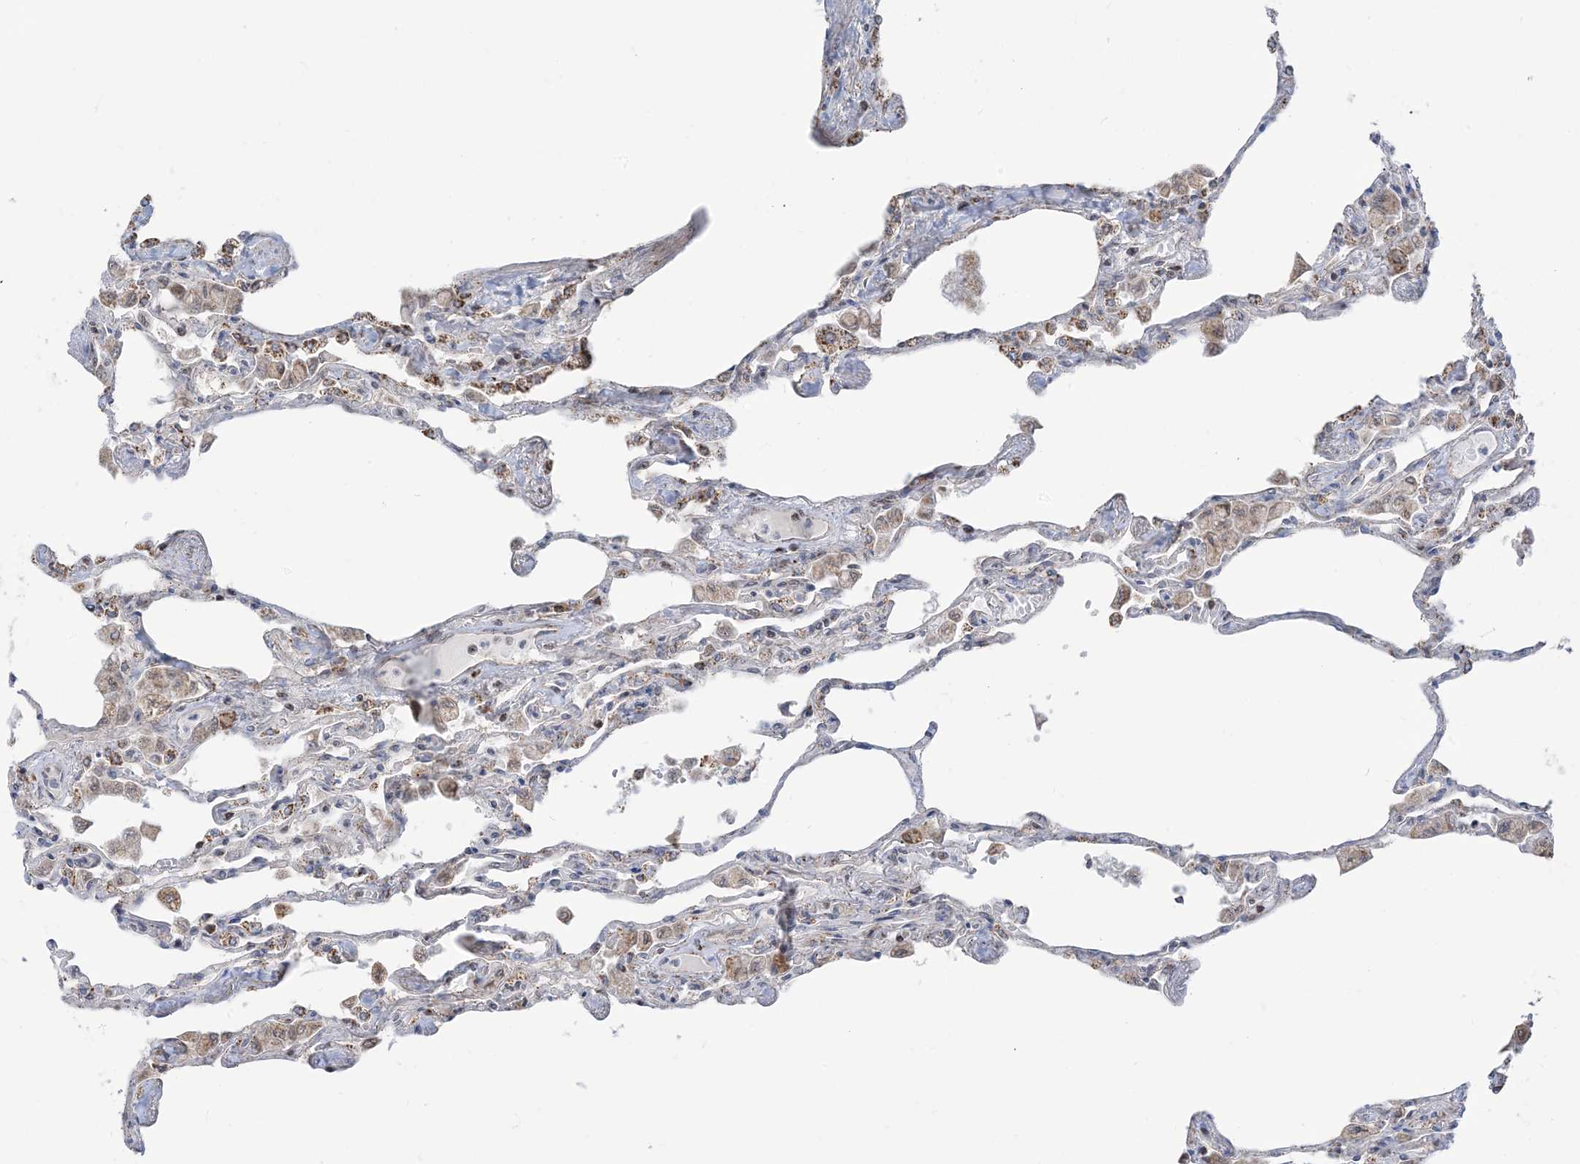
{"staining": {"intensity": "negative", "quantity": "none", "location": "none"}, "tissue": "lung", "cell_type": "Alveolar cells", "image_type": "normal", "snomed": [{"axis": "morphology", "description": "Normal tissue, NOS"}, {"axis": "topography", "description": "Bronchus"}, {"axis": "topography", "description": "Lung"}], "caption": "This is a image of IHC staining of normal lung, which shows no expression in alveolar cells.", "gene": "MAPKBP1", "patient": {"sex": "female", "age": 49}}